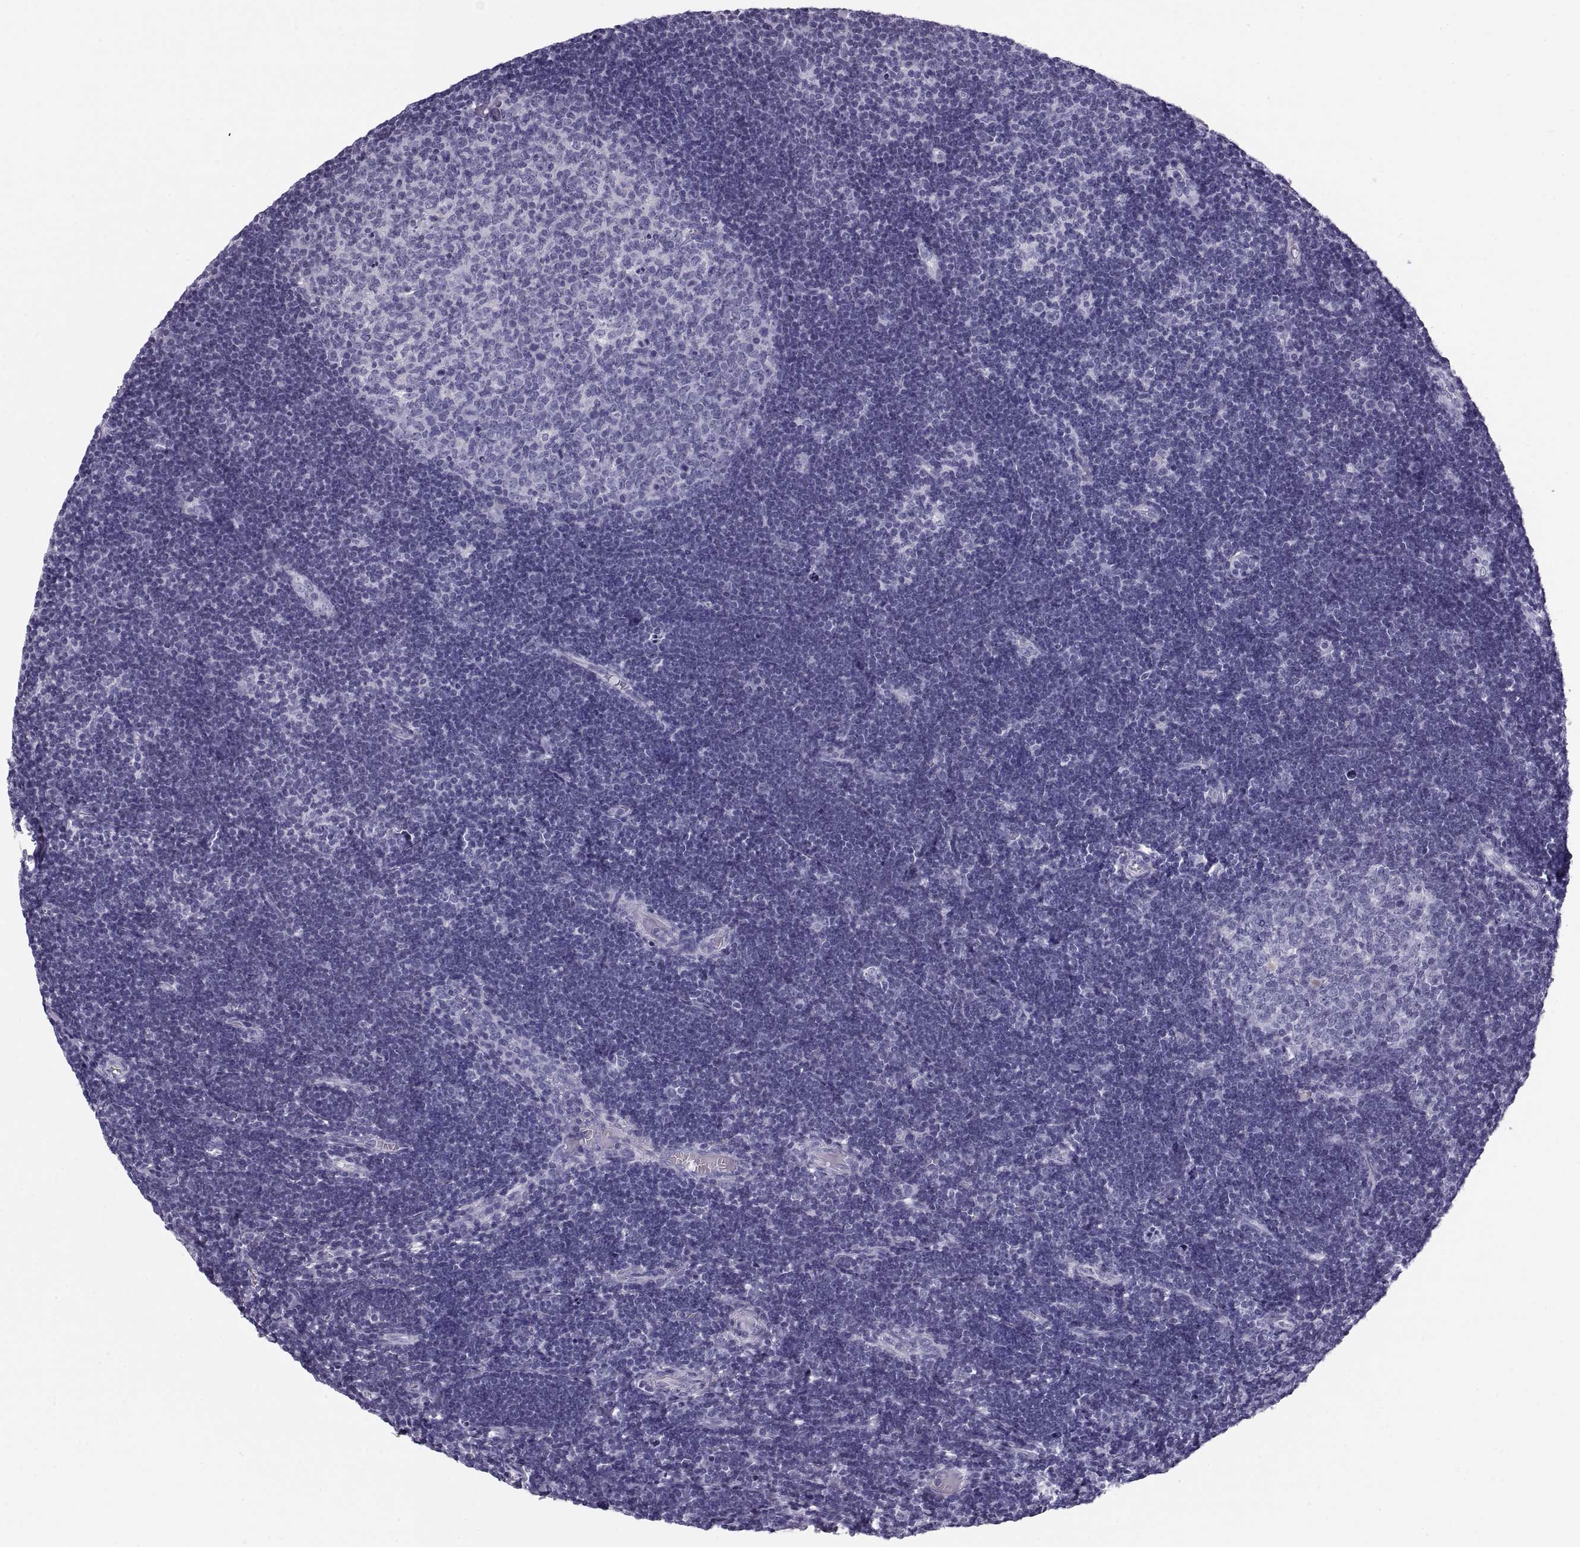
{"staining": {"intensity": "negative", "quantity": "none", "location": "none"}, "tissue": "tonsil", "cell_type": "Germinal center cells", "image_type": "normal", "snomed": [{"axis": "morphology", "description": "Normal tissue, NOS"}, {"axis": "topography", "description": "Tonsil"}], "caption": "A high-resolution micrograph shows IHC staining of normal tonsil, which demonstrates no significant positivity in germinal center cells. (IHC, brightfield microscopy, high magnification).", "gene": "PAX2", "patient": {"sex": "female", "age": 13}}